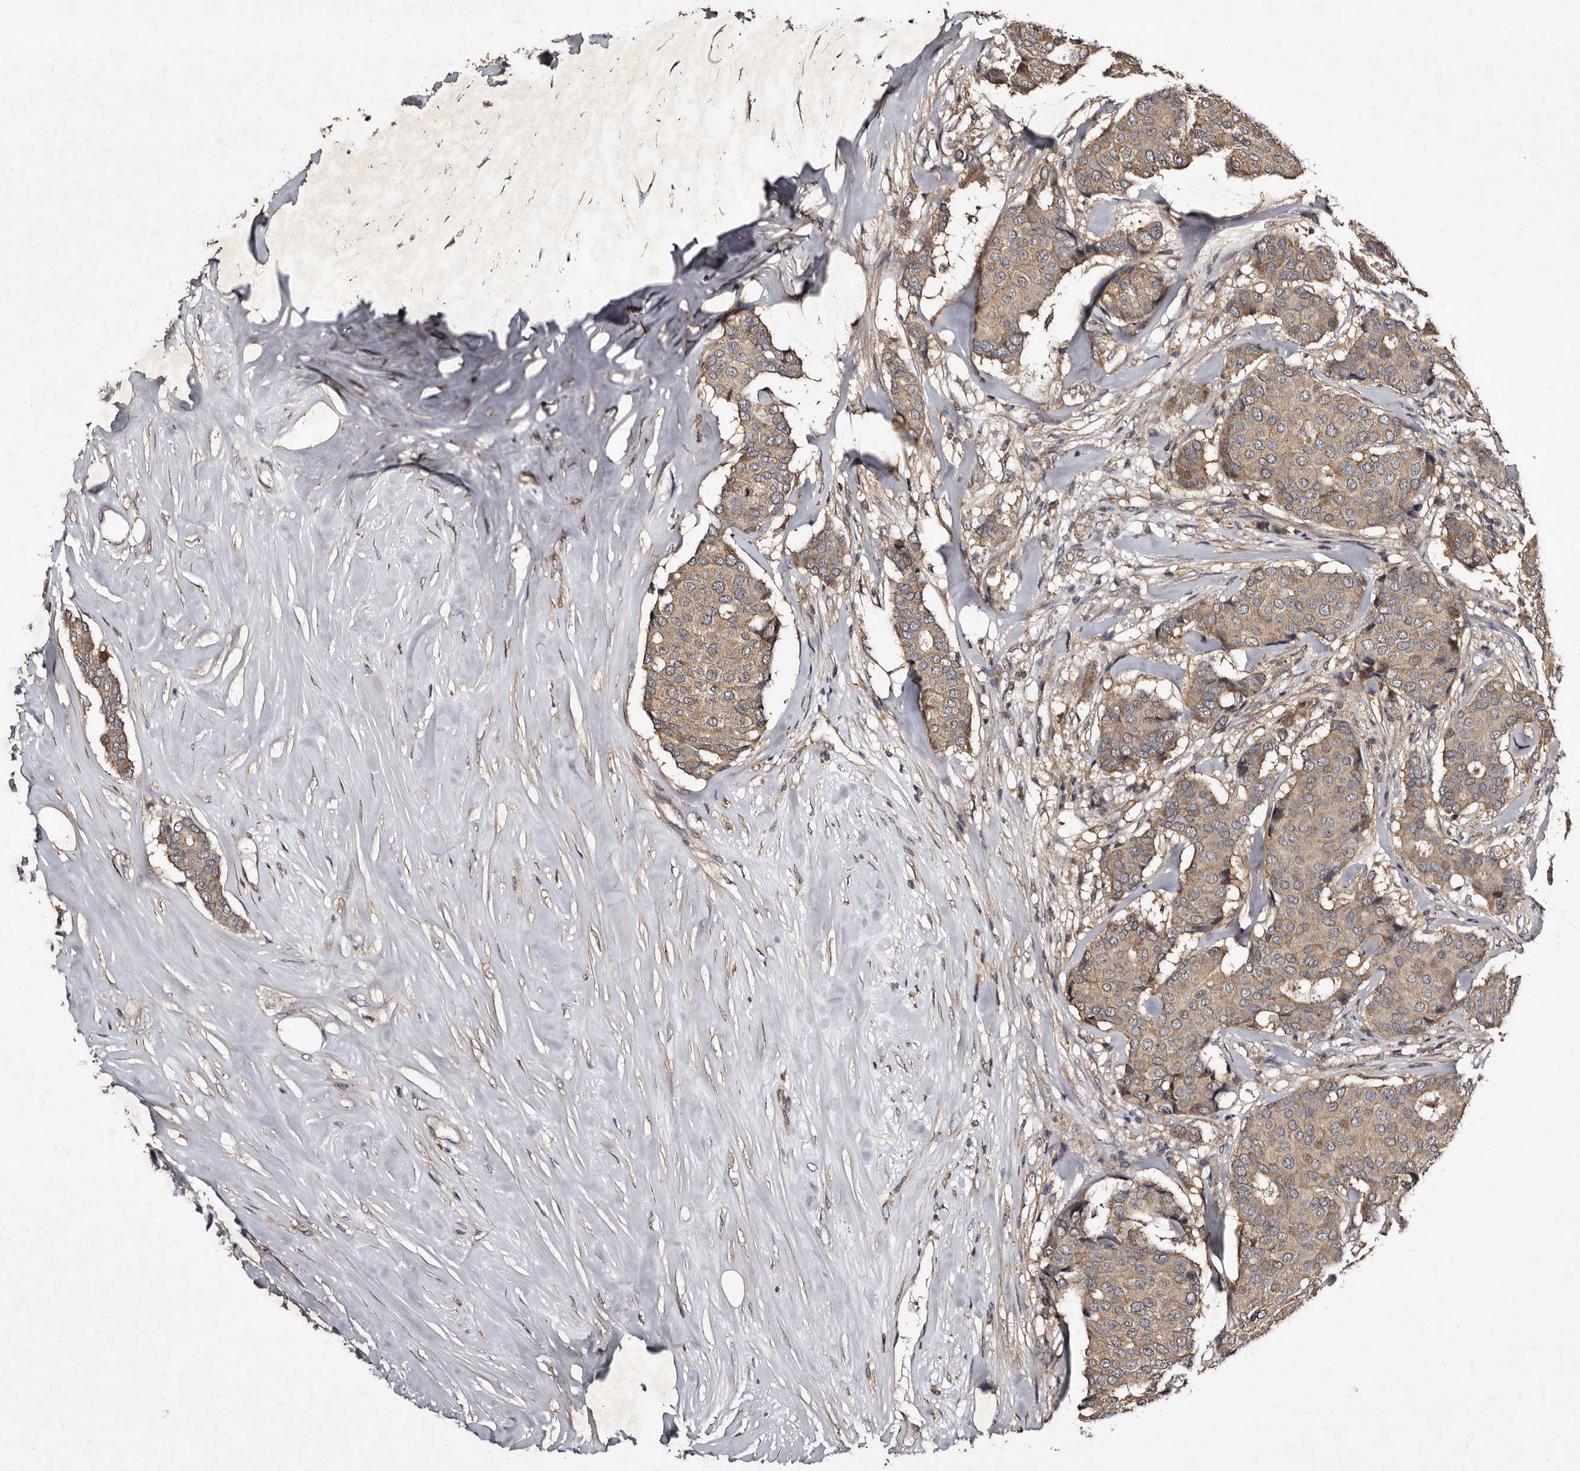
{"staining": {"intensity": "weak", "quantity": ">75%", "location": "cytoplasmic/membranous"}, "tissue": "breast cancer", "cell_type": "Tumor cells", "image_type": "cancer", "snomed": [{"axis": "morphology", "description": "Duct carcinoma"}, {"axis": "topography", "description": "Breast"}], "caption": "The image demonstrates staining of breast cancer (intraductal carcinoma), revealing weak cytoplasmic/membranous protein staining (brown color) within tumor cells. Immunohistochemistry (ihc) stains the protein in brown and the nuclei are stained blue.", "gene": "MKRN3", "patient": {"sex": "female", "age": 75}}